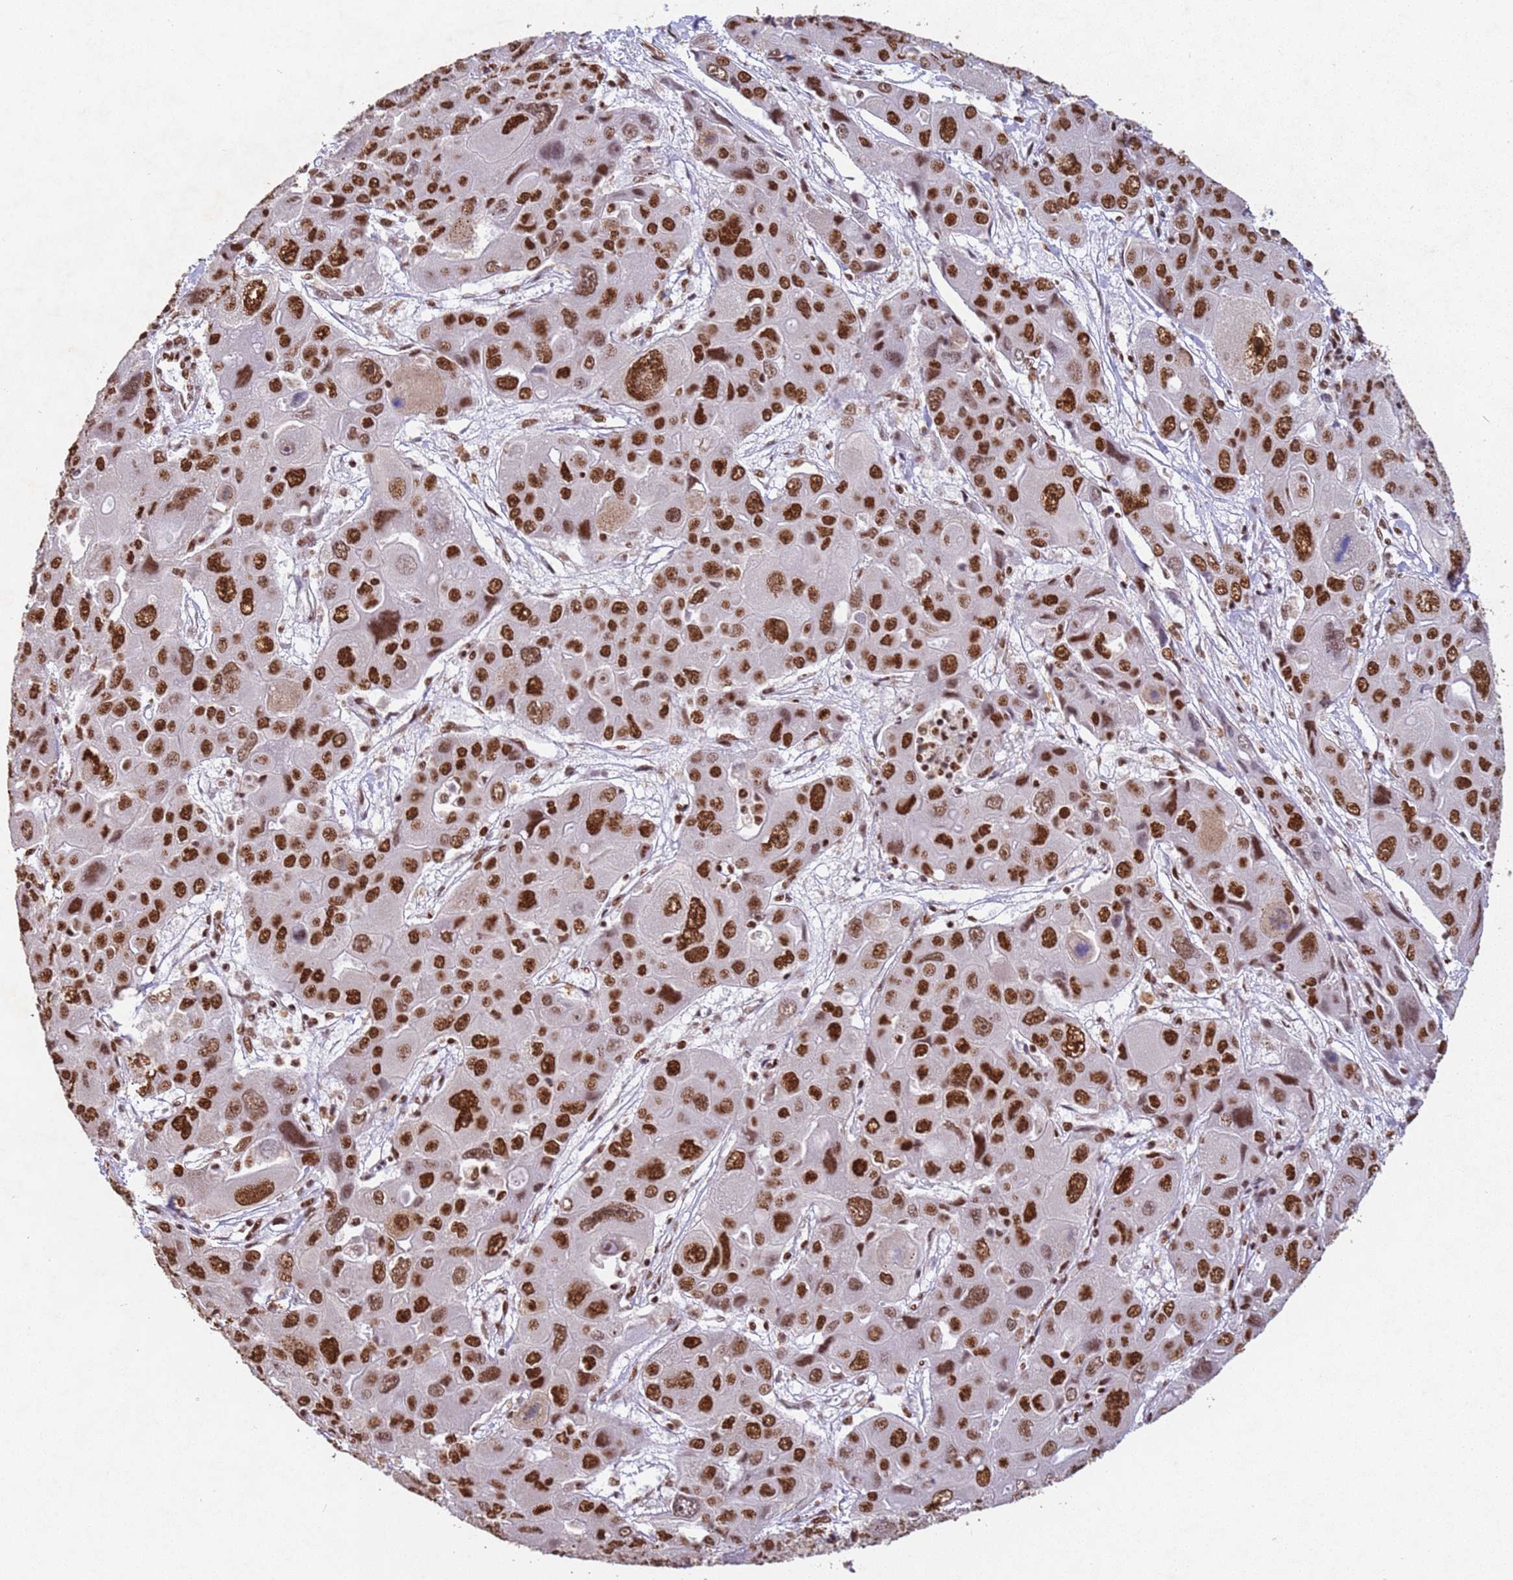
{"staining": {"intensity": "strong", "quantity": ">75%", "location": "nuclear"}, "tissue": "liver cancer", "cell_type": "Tumor cells", "image_type": "cancer", "snomed": [{"axis": "morphology", "description": "Cholangiocarcinoma"}, {"axis": "topography", "description": "Liver"}], "caption": "A photomicrograph showing strong nuclear positivity in about >75% of tumor cells in liver cholangiocarcinoma, as visualized by brown immunohistochemical staining.", "gene": "ESF1", "patient": {"sex": "male", "age": 67}}